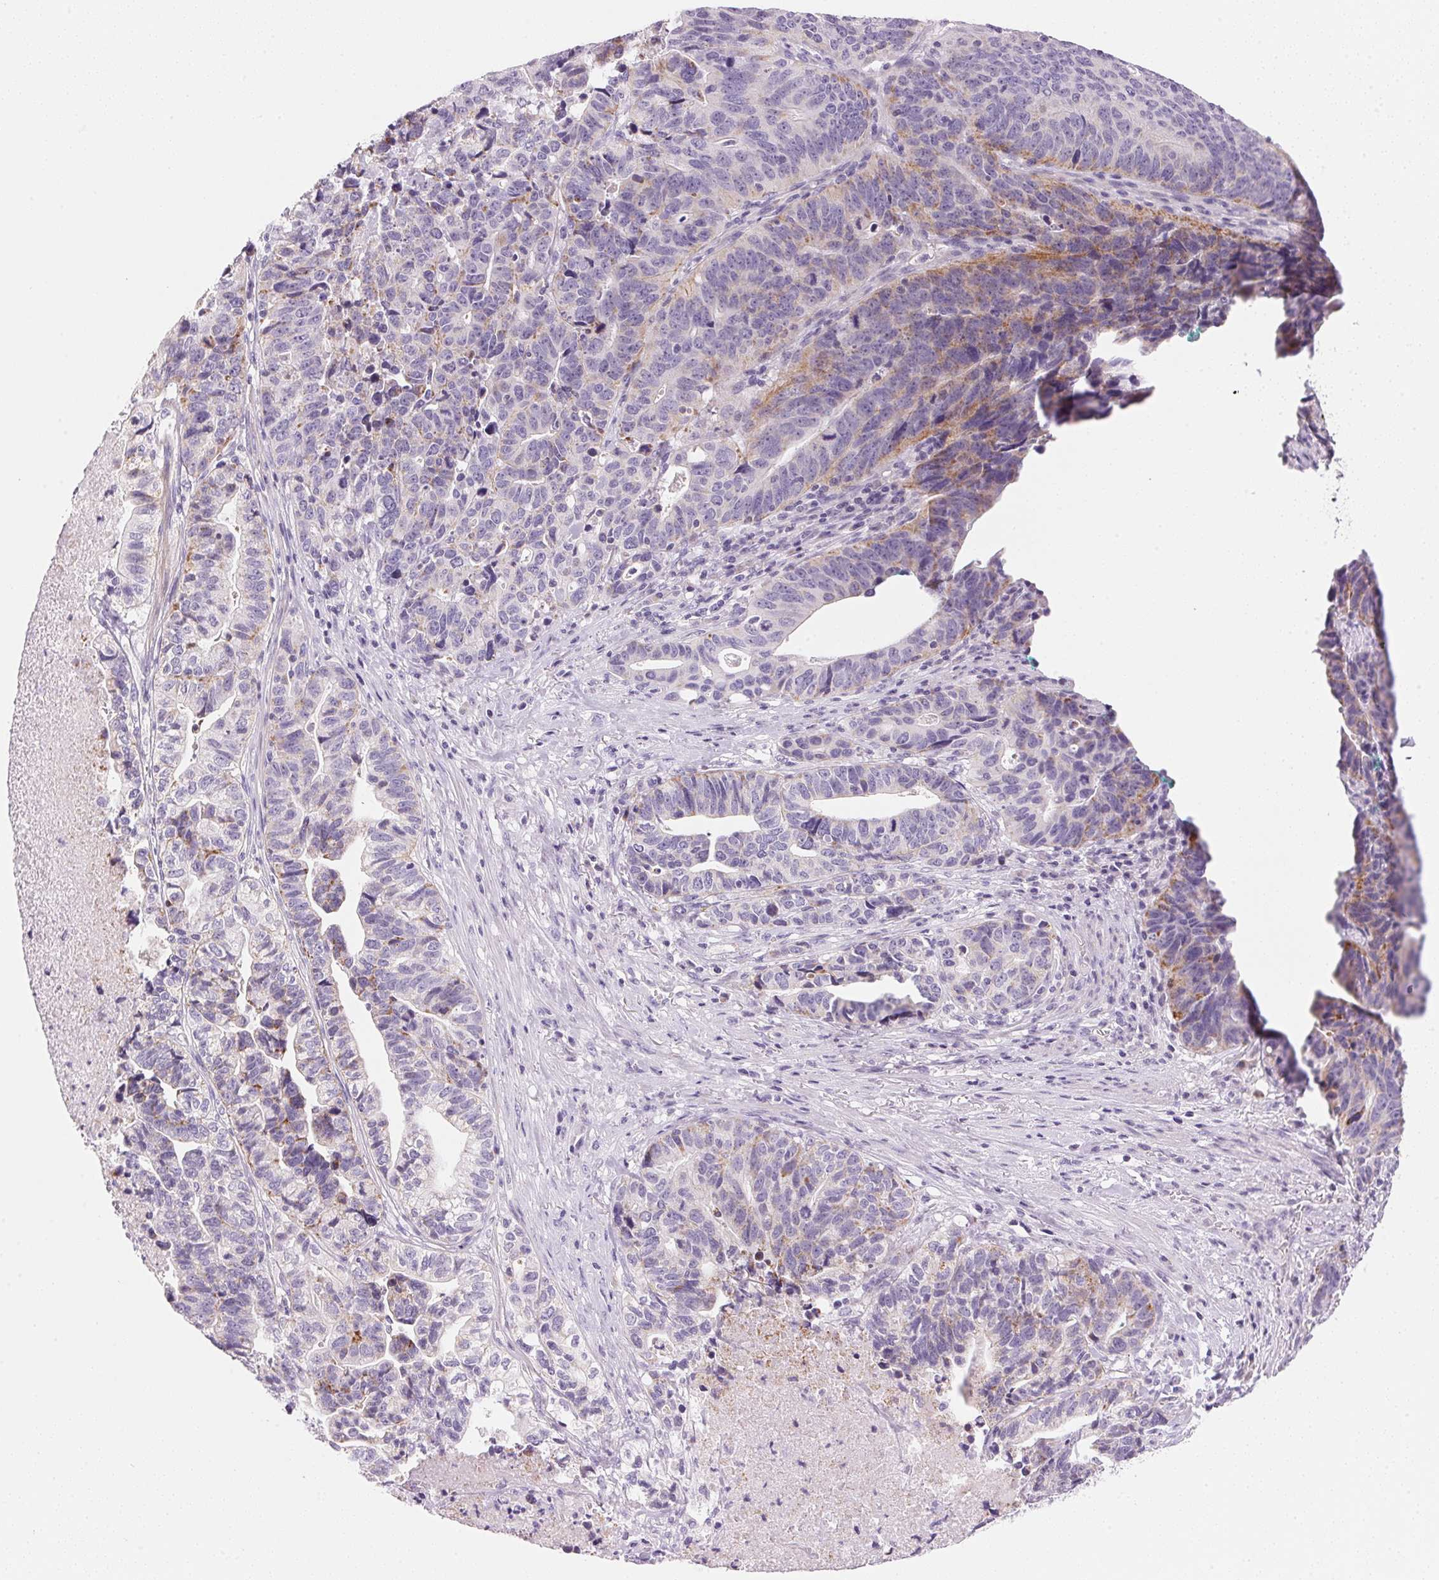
{"staining": {"intensity": "moderate", "quantity": "<25%", "location": "cytoplasmic/membranous"}, "tissue": "stomach cancer", "cell_type": "Tumor cells", "image_type": "cancer", "snomed": [{"axis": "morphology", "description": "Adenocarcinoma, NOS"}, {"axis": "topography", "description": "Stomach, upper"}], "caption": "This micrograph reveals immunohistochemistry staining of human stomach cancer, with low moderate cytoplasmic/membranous staining in about <25% of tumor cells.", "gene": "CYP11B1", "patient": {"sex": "female", "age": 67}}